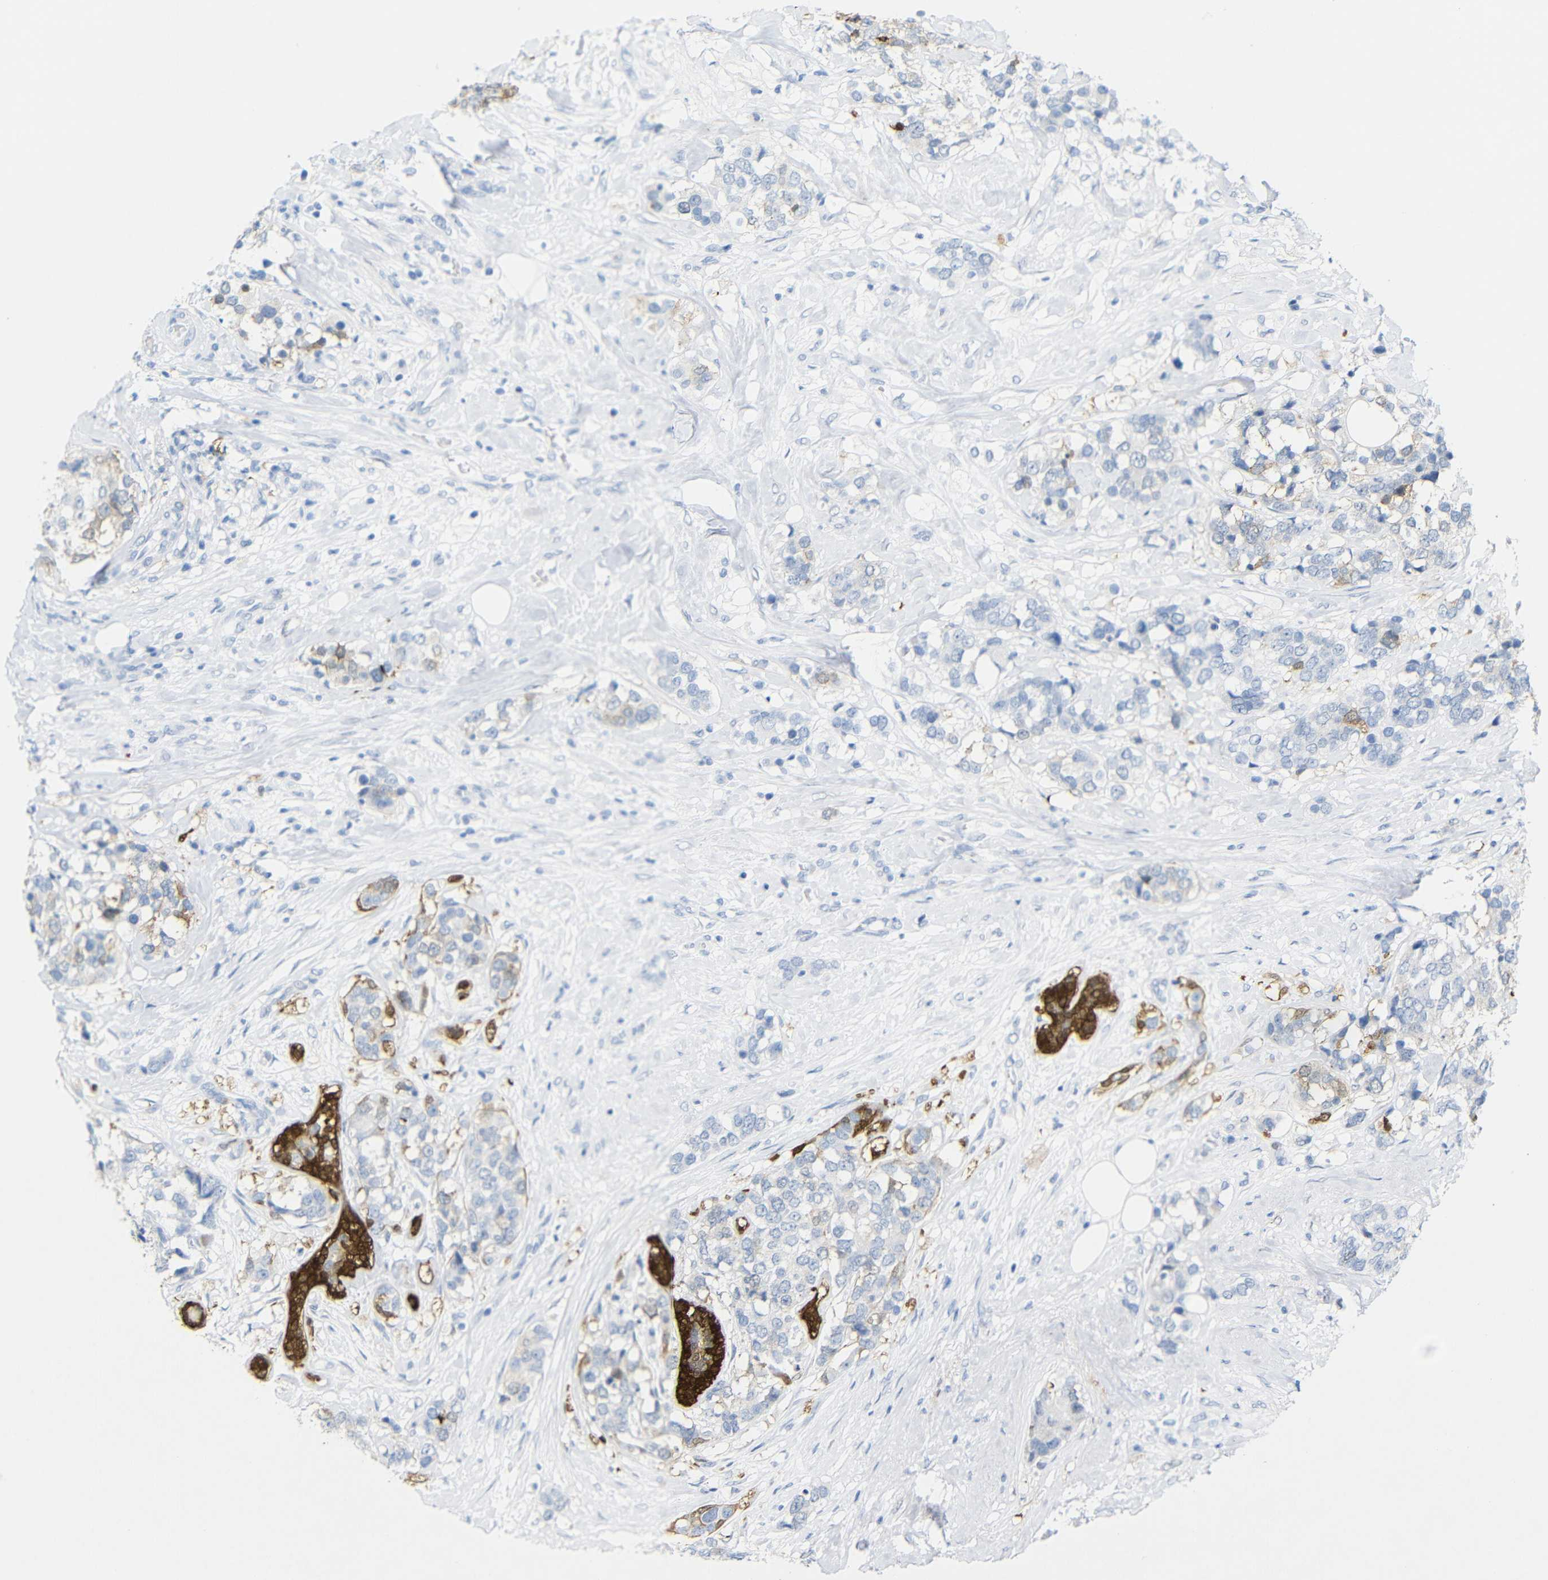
{"staining": {"intensity": "weak", "quantity": "<25%", "location": "cytoplasmic/membranous"}, "tissue": "breast cancer", "cell_type": "Tumor cells", "image_type": "cancer", "snomed": [{"axis": "morphology", "description": "Lobular carcinoma"}, {"axis": "topography", "description": "Breast"}], "caption": "Immunohistochemistry (IHC) photomicrograph of human breast lobular carcinoma stained for a protein (brown), which reveals no positivity in tumor cells.", "gene": "MT1A", "patient": {"sex": "female", "age": 59}}